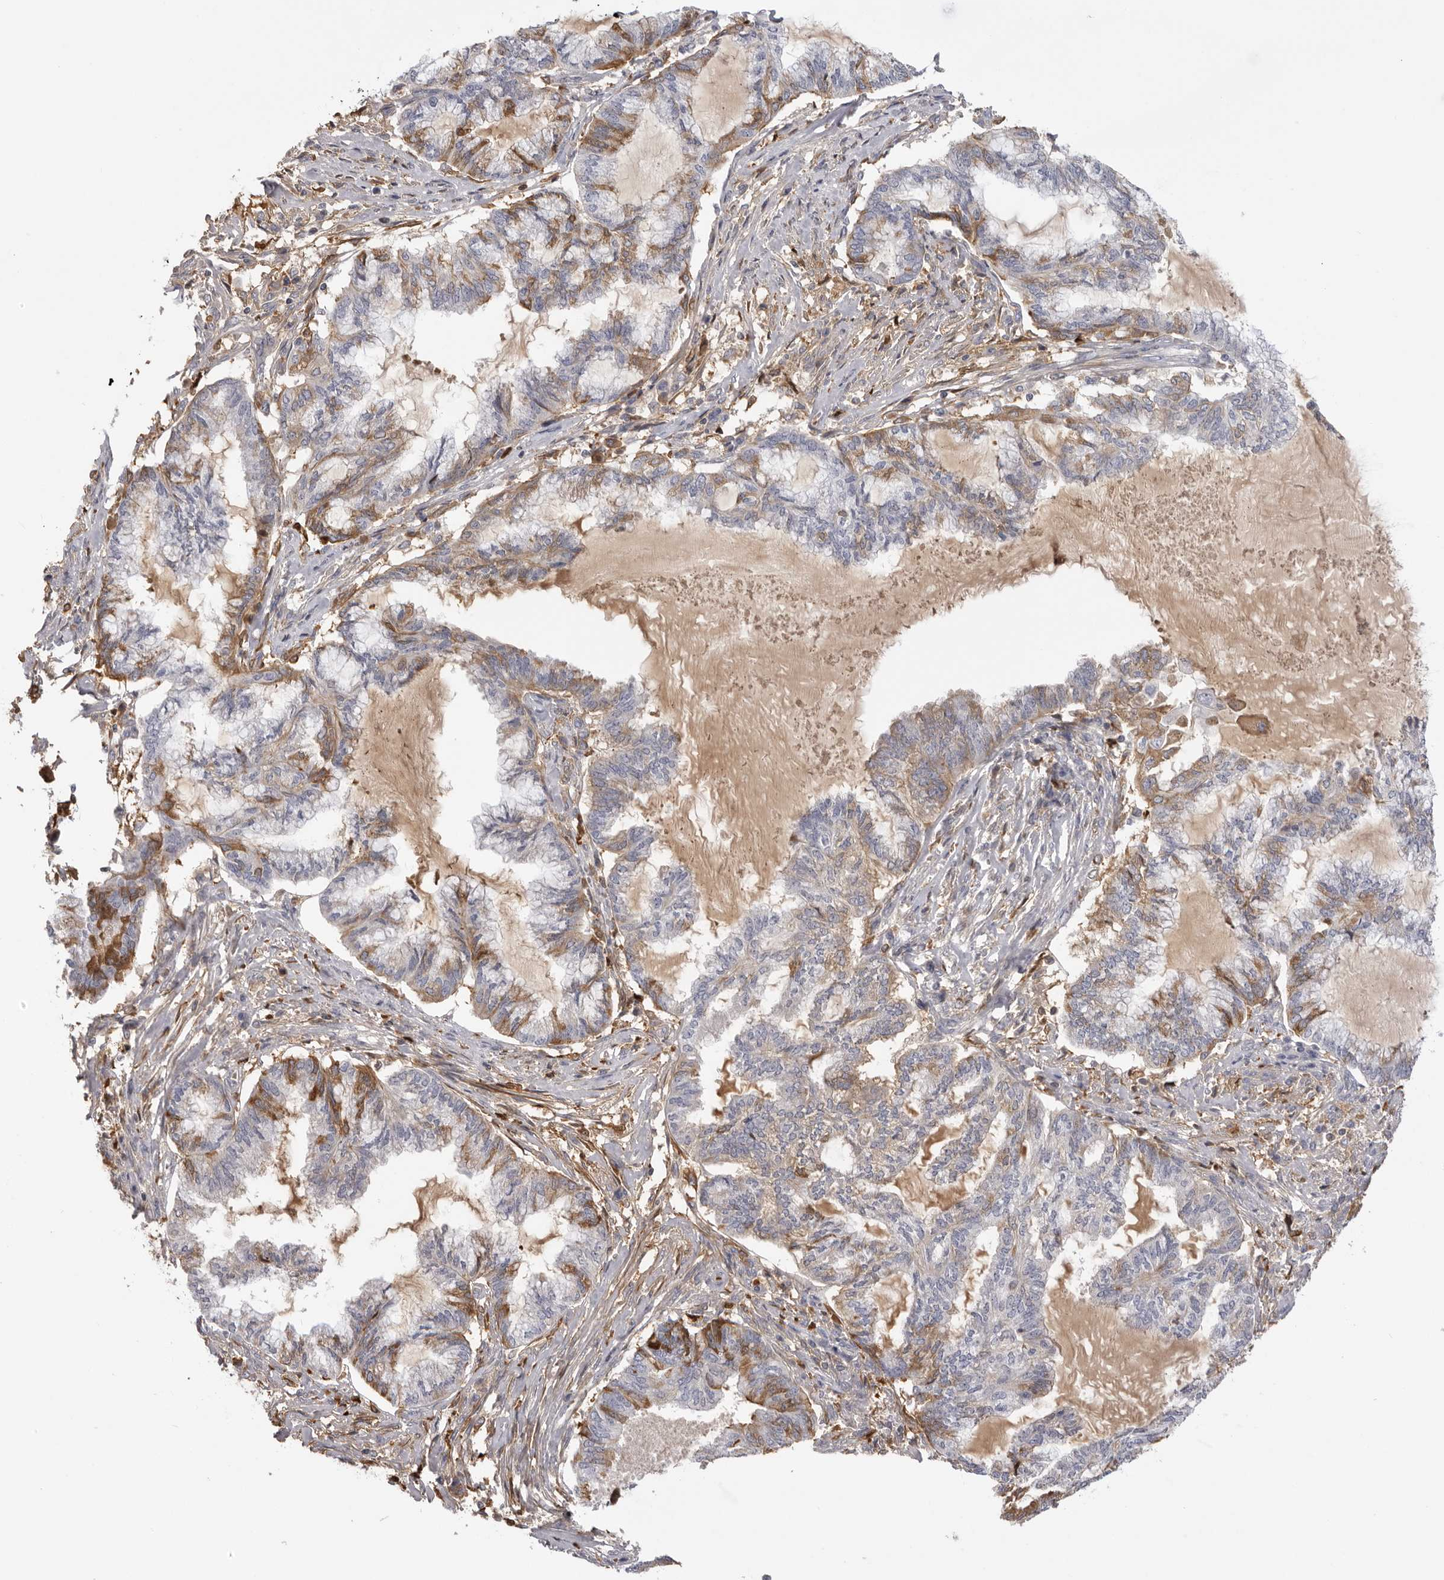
{"staining": {"intensity": "moderate", "quantity": "<25%", "location": "cytoplasmic/membranous"}, "tissue": "endometrial cancer", "cell_type": "Tumor cells", "image_type": "cancer", "snomed": [{"axis": "morphology", "description": "Adenocarcinoma, NOS"}, {"axis": "topography", "description": "Endometrium"}], "caption": "DAB immunohistochemical staining of endometrial adenocarcinoma demonstrates moderate cytoplasmic/membranous protein expression in about <25% of tumor cells.", "gene": "PLEKHF2", "patient": {"sex": "female", "age": 86}}